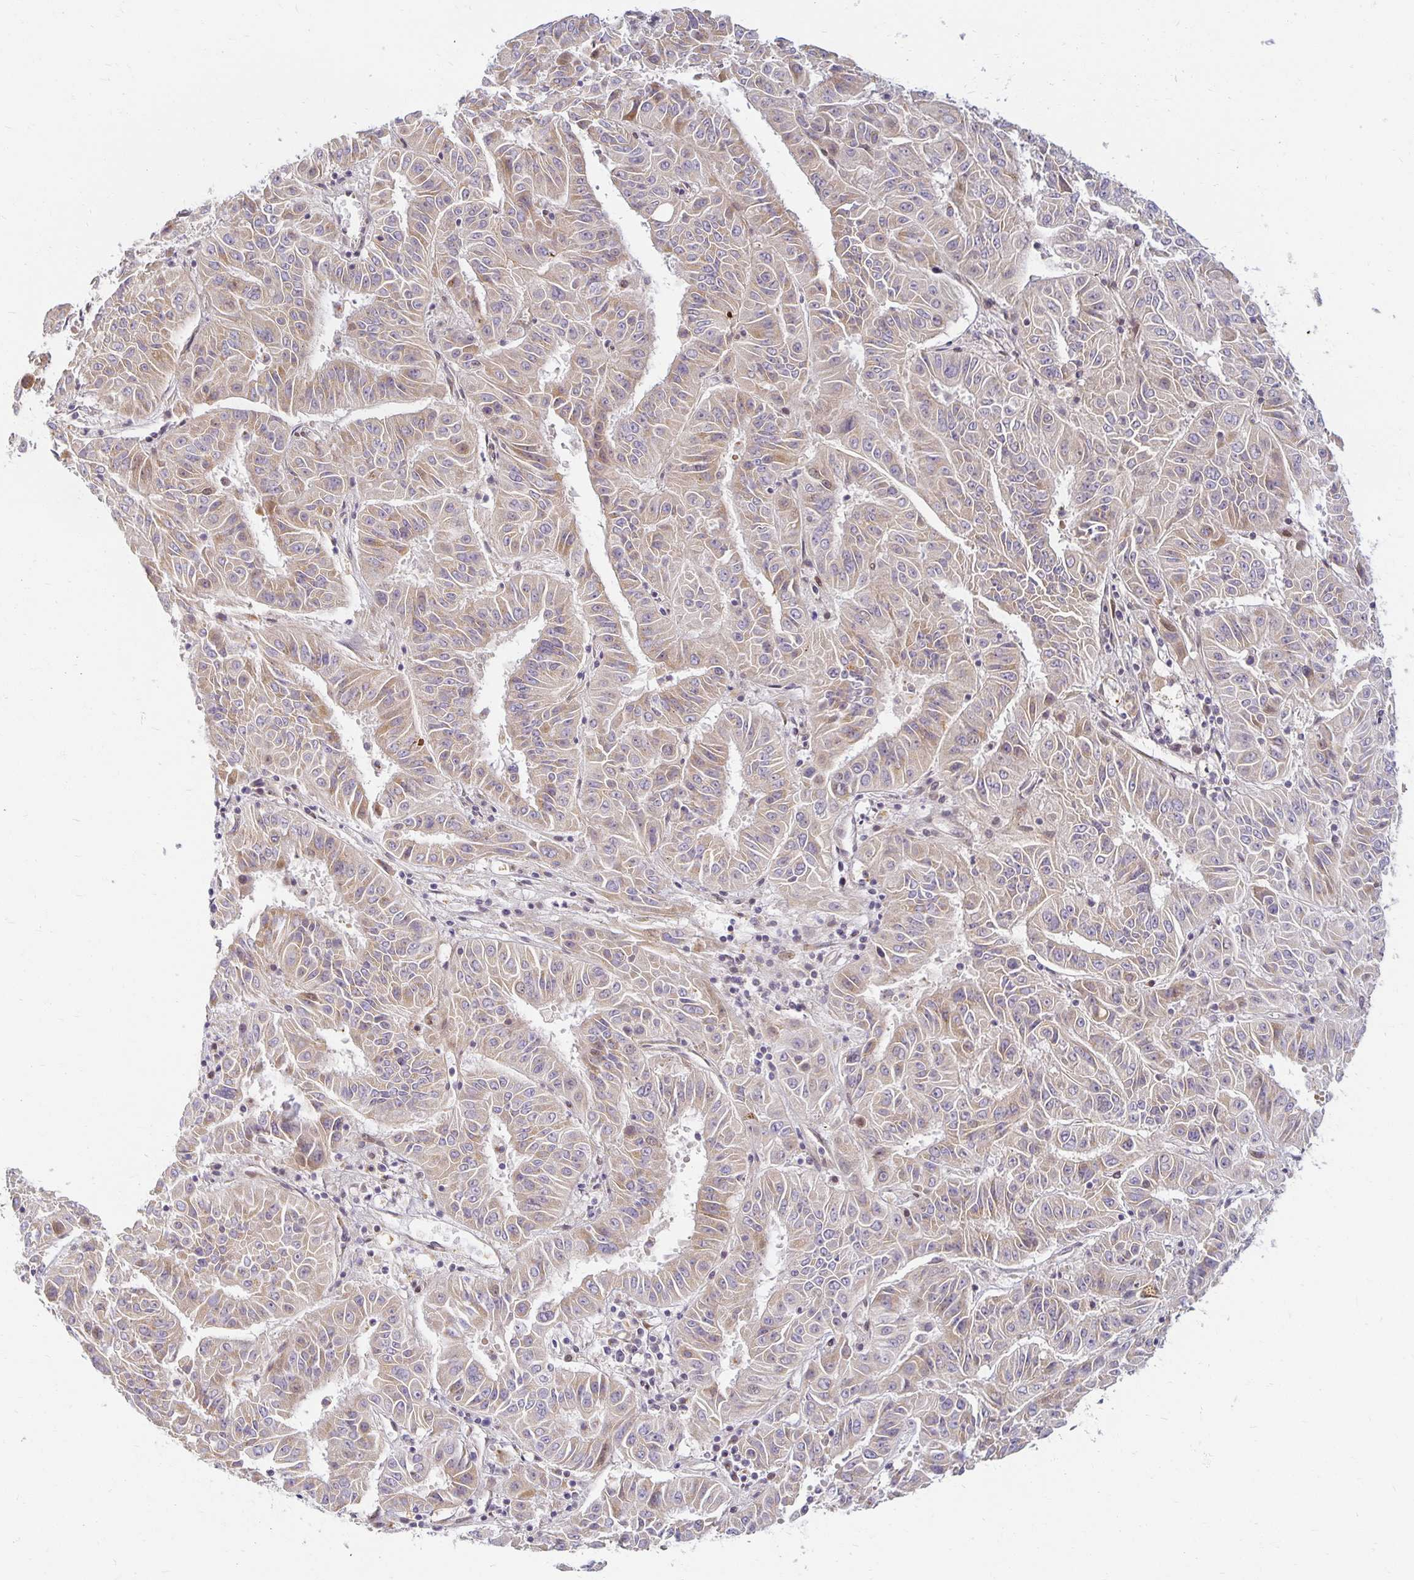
{"staining": {"intensity": "negative", "quantity": "none", "location": "none"}, "tissue": "pancreatic cancer", "cell_type": "Tumor cells", "image_type": "cancer", "snomed": [{"axis": "morphology", "description": "Adenocarcinoma, NOS"}, {"axis": "topography", "description": "Pancreas"}], "caption": "Immunohistochemistry (IHC) image of neoplastic tissue: adenocarcinoma (pancreatic) stained with DAB demonstrates no significant protein positivity in tumor cells.", "gene": "EHF", "patient": {"sex": "male", "age": 63}}